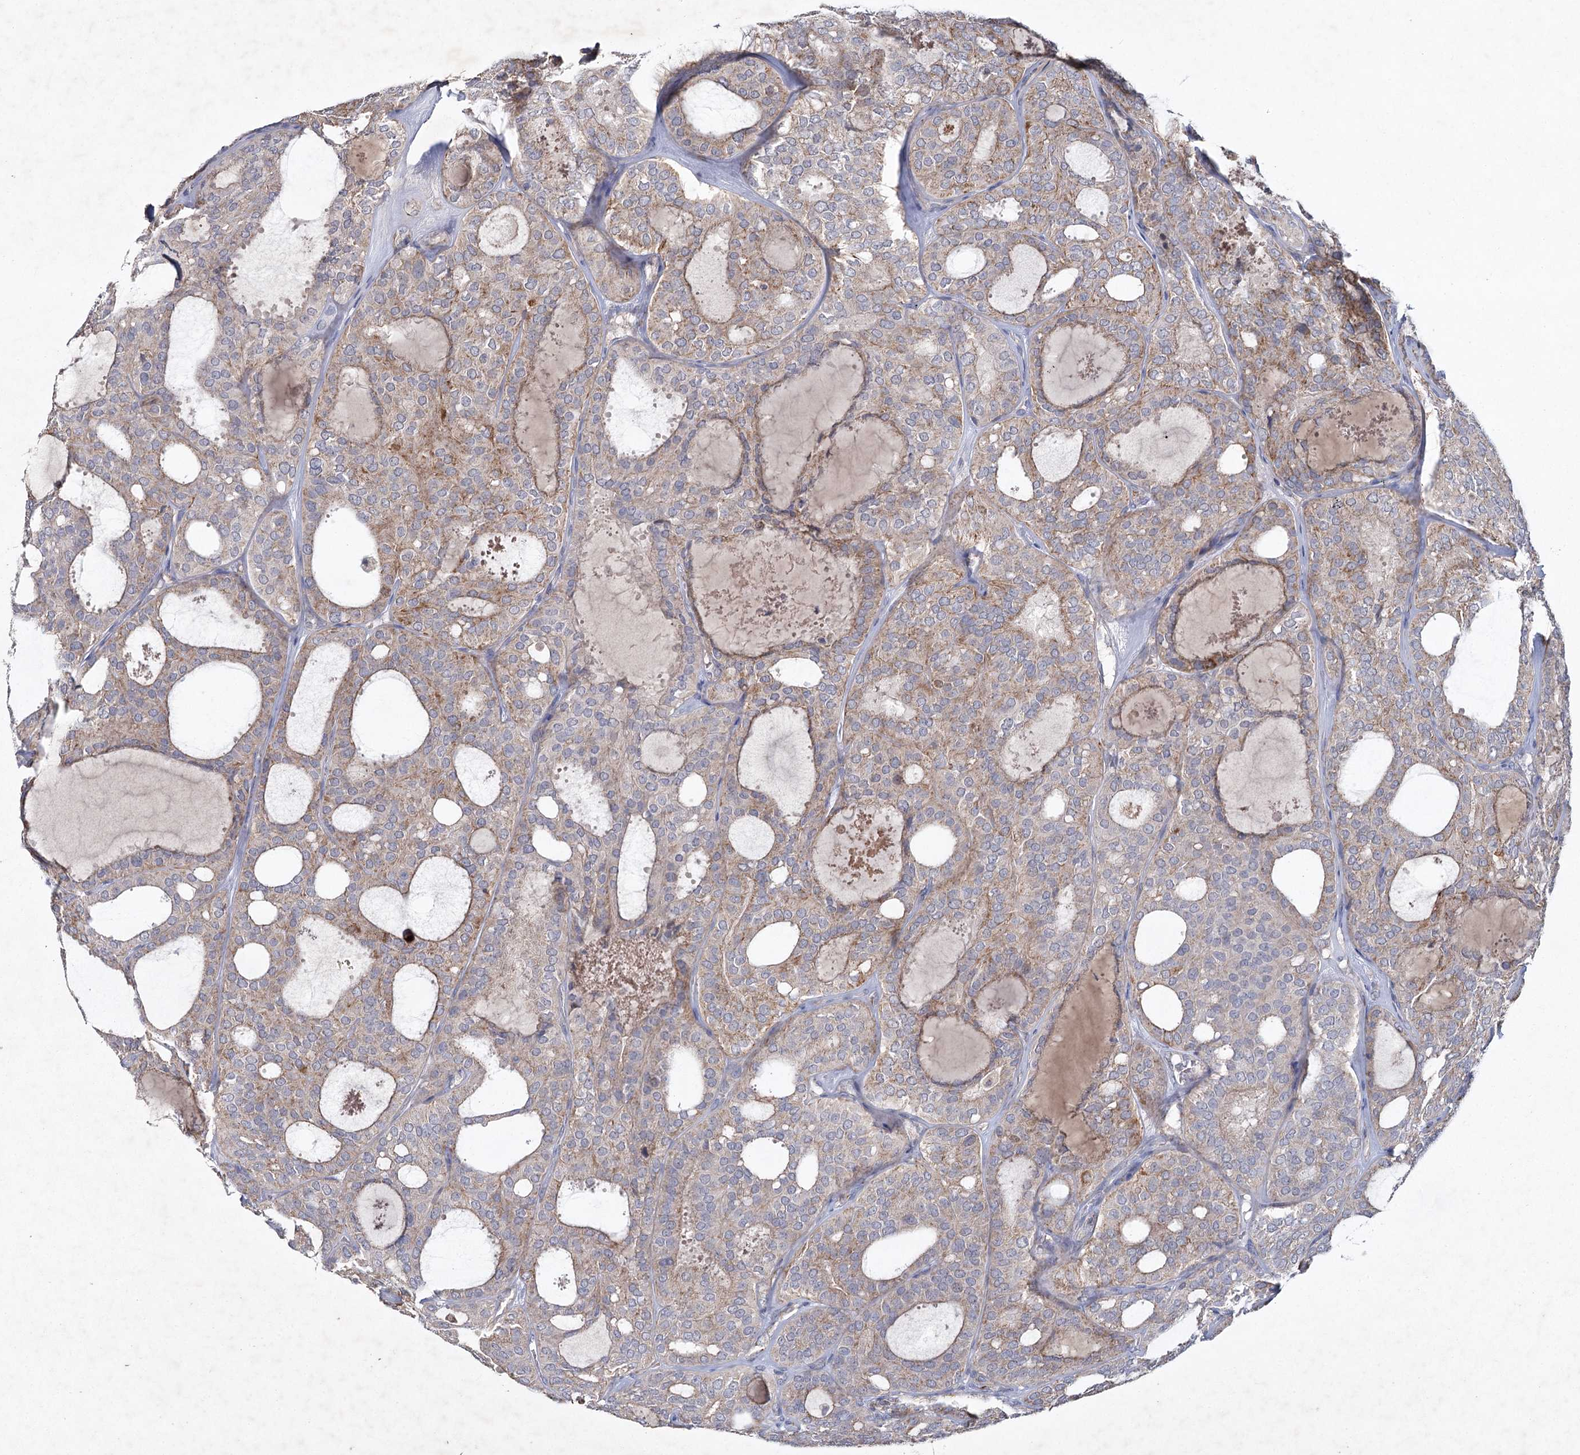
{"staining": {"intensity": "moderate", "quantity": ">75%", "location": "cytoplasmic/membranous"}, "tissue": "thyroid cancer", "cell_type": "Tumor cells", "image_type": "cancer", "snomed": [{"axis": "morphology", "description": "Follicular adenoma carcinoma, NOS"}, {"axis": "topography", "description": "Thyroid gland"}], "caption": "Thyroid cancer (follicular adenoma carcinoma) stained for a protein (brown) reveals moderate cytoplasmic/membranous positive expression in about >75% of tumor cells.", "gene": "MRPL44", "patient": {"sex": "male", "age": 75}}